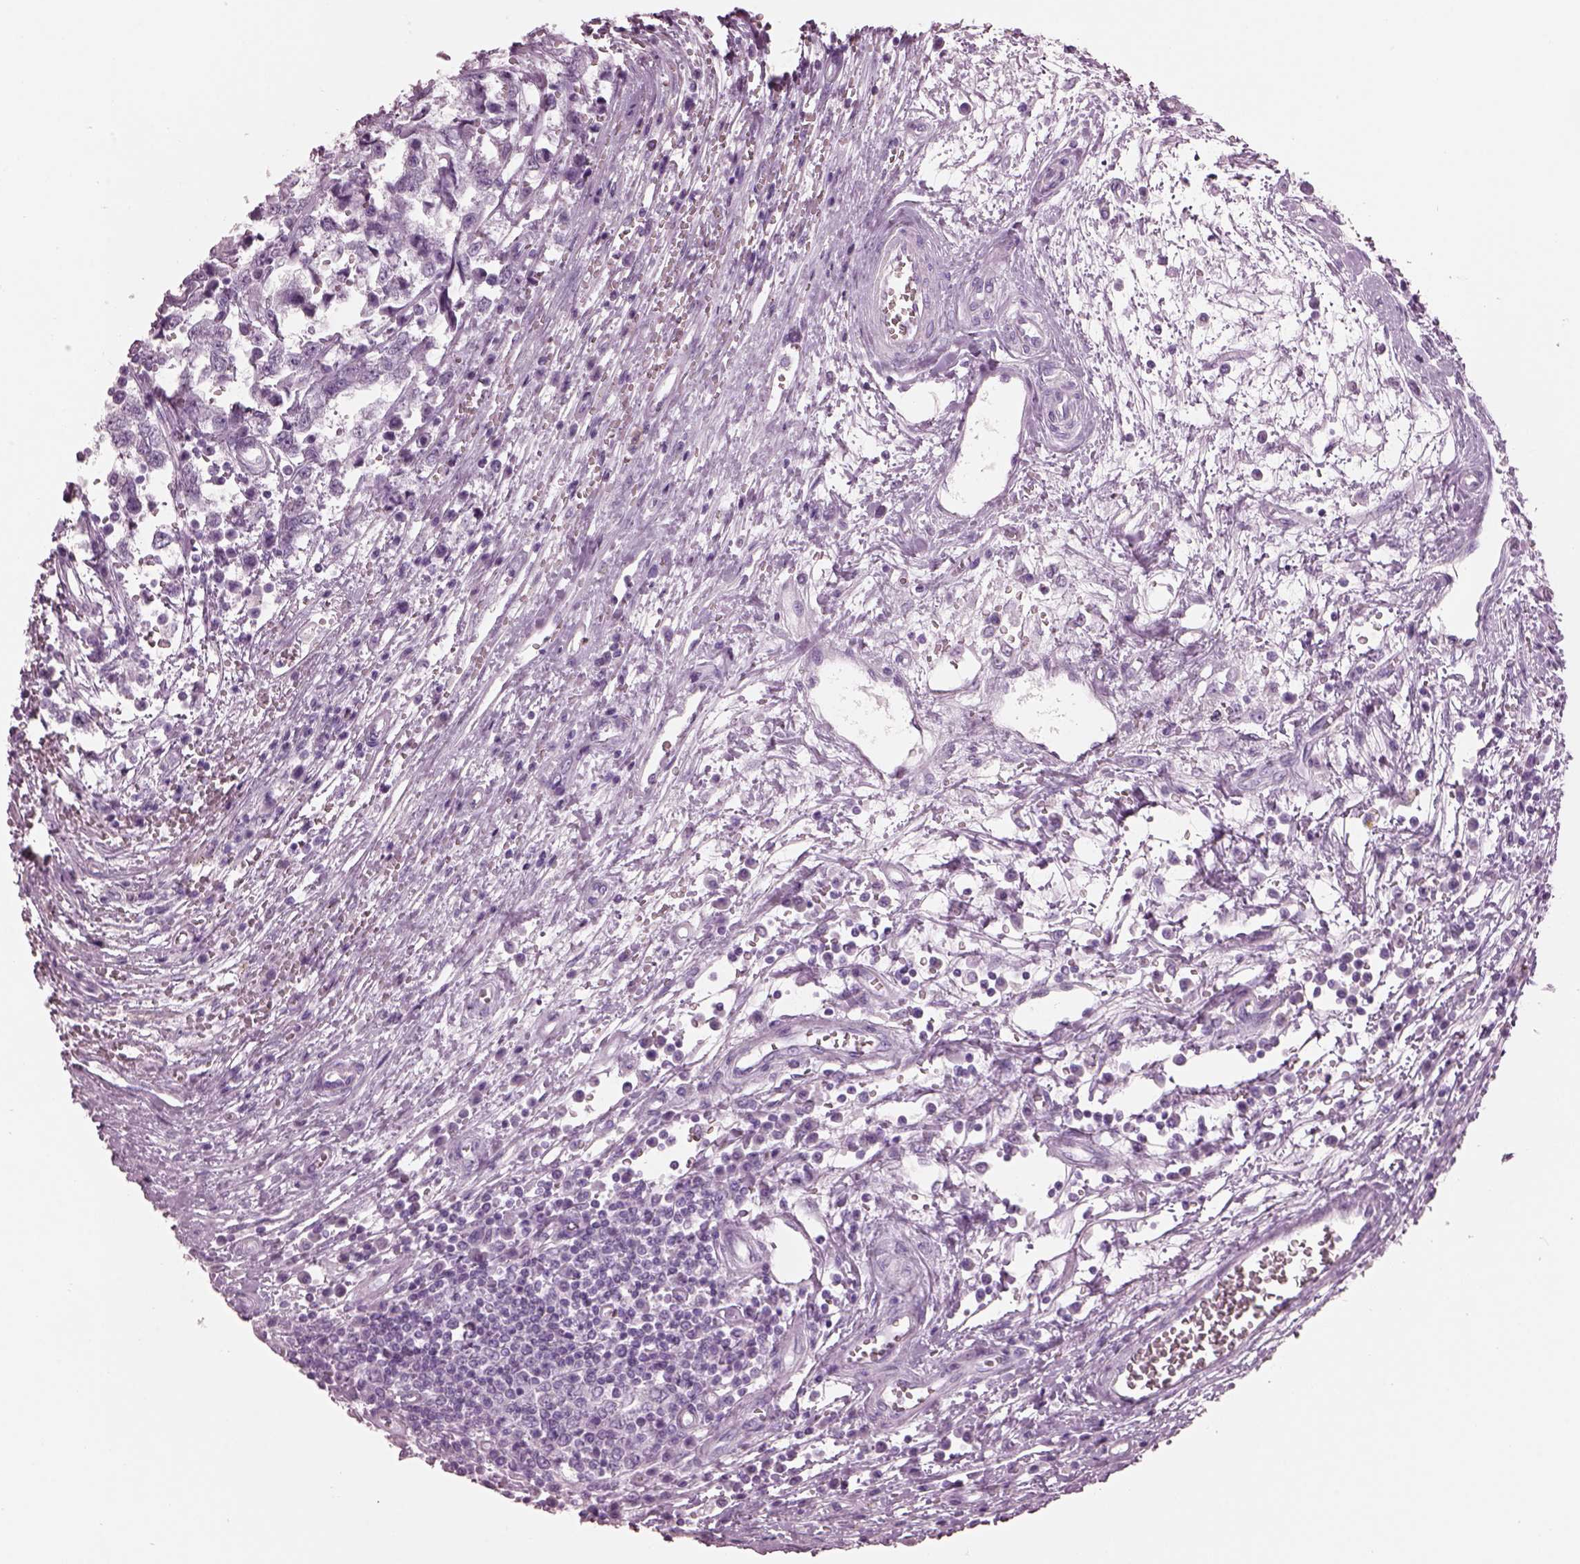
{"staining": {"intensity": "negative", "quantity": "none", "location": "none"}, "tissue": "testis cancer", "cell_type": "Tumor cells", "image_type": "cancer", "snomed": [{"axis": "morphology", "description": "Normal tissue, NOS"}, {"axis": "morphology", "description": "Seminoma, NOS"}, {"axis": "topography", "description": "Testis"}, {"axis": "topography", "description": "Epididymis"}], "caption": "Micrograph shows no significant protein positivity in tumor cells of testis cancer. (DAB (3,3'-diaminobenzidine) immunohistochemistry (IHC) visualized using brightfield microscopy, high magnification).", "gene": "HYDIN", "patient": {"sex": "male", "age": 34}}